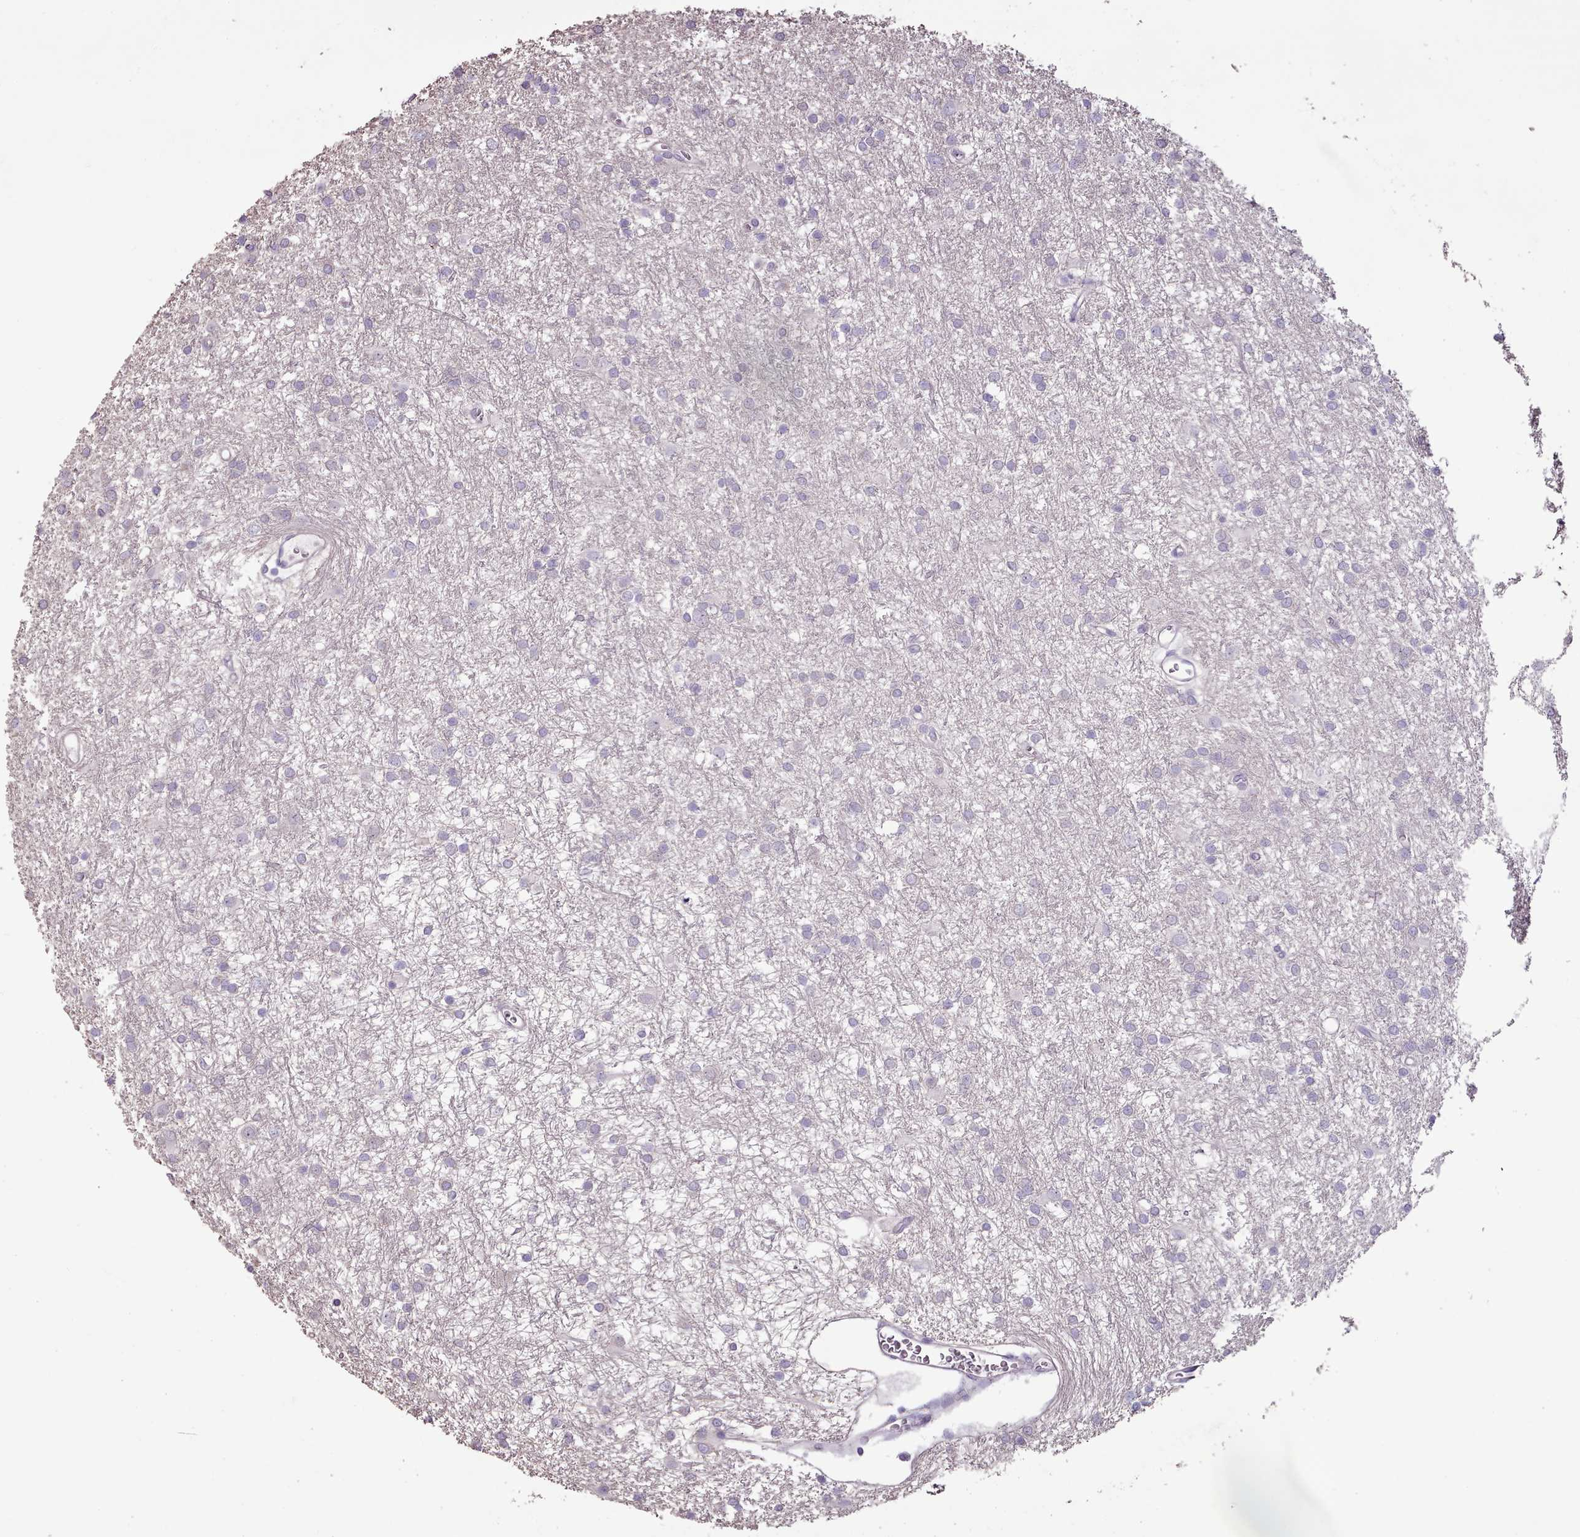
{"staining": {"intensity": "negative", "quantity": "none", "location": "none"}, "tissue": "glioma", "cell_type": "Tumor cells", "image_type": "cancer", "snomed": [{"axis": "morphology", "description": "Glioma, malignant, High grade"}, {"axis": "topography", "description": "Brain"}], "caption": "An image of malignant glioma (high-grade) stained for a protein shows no brown staining in tumor cells.", "gene": "BLOC1S2", "patient": {"sex": "female", "age": 50}}